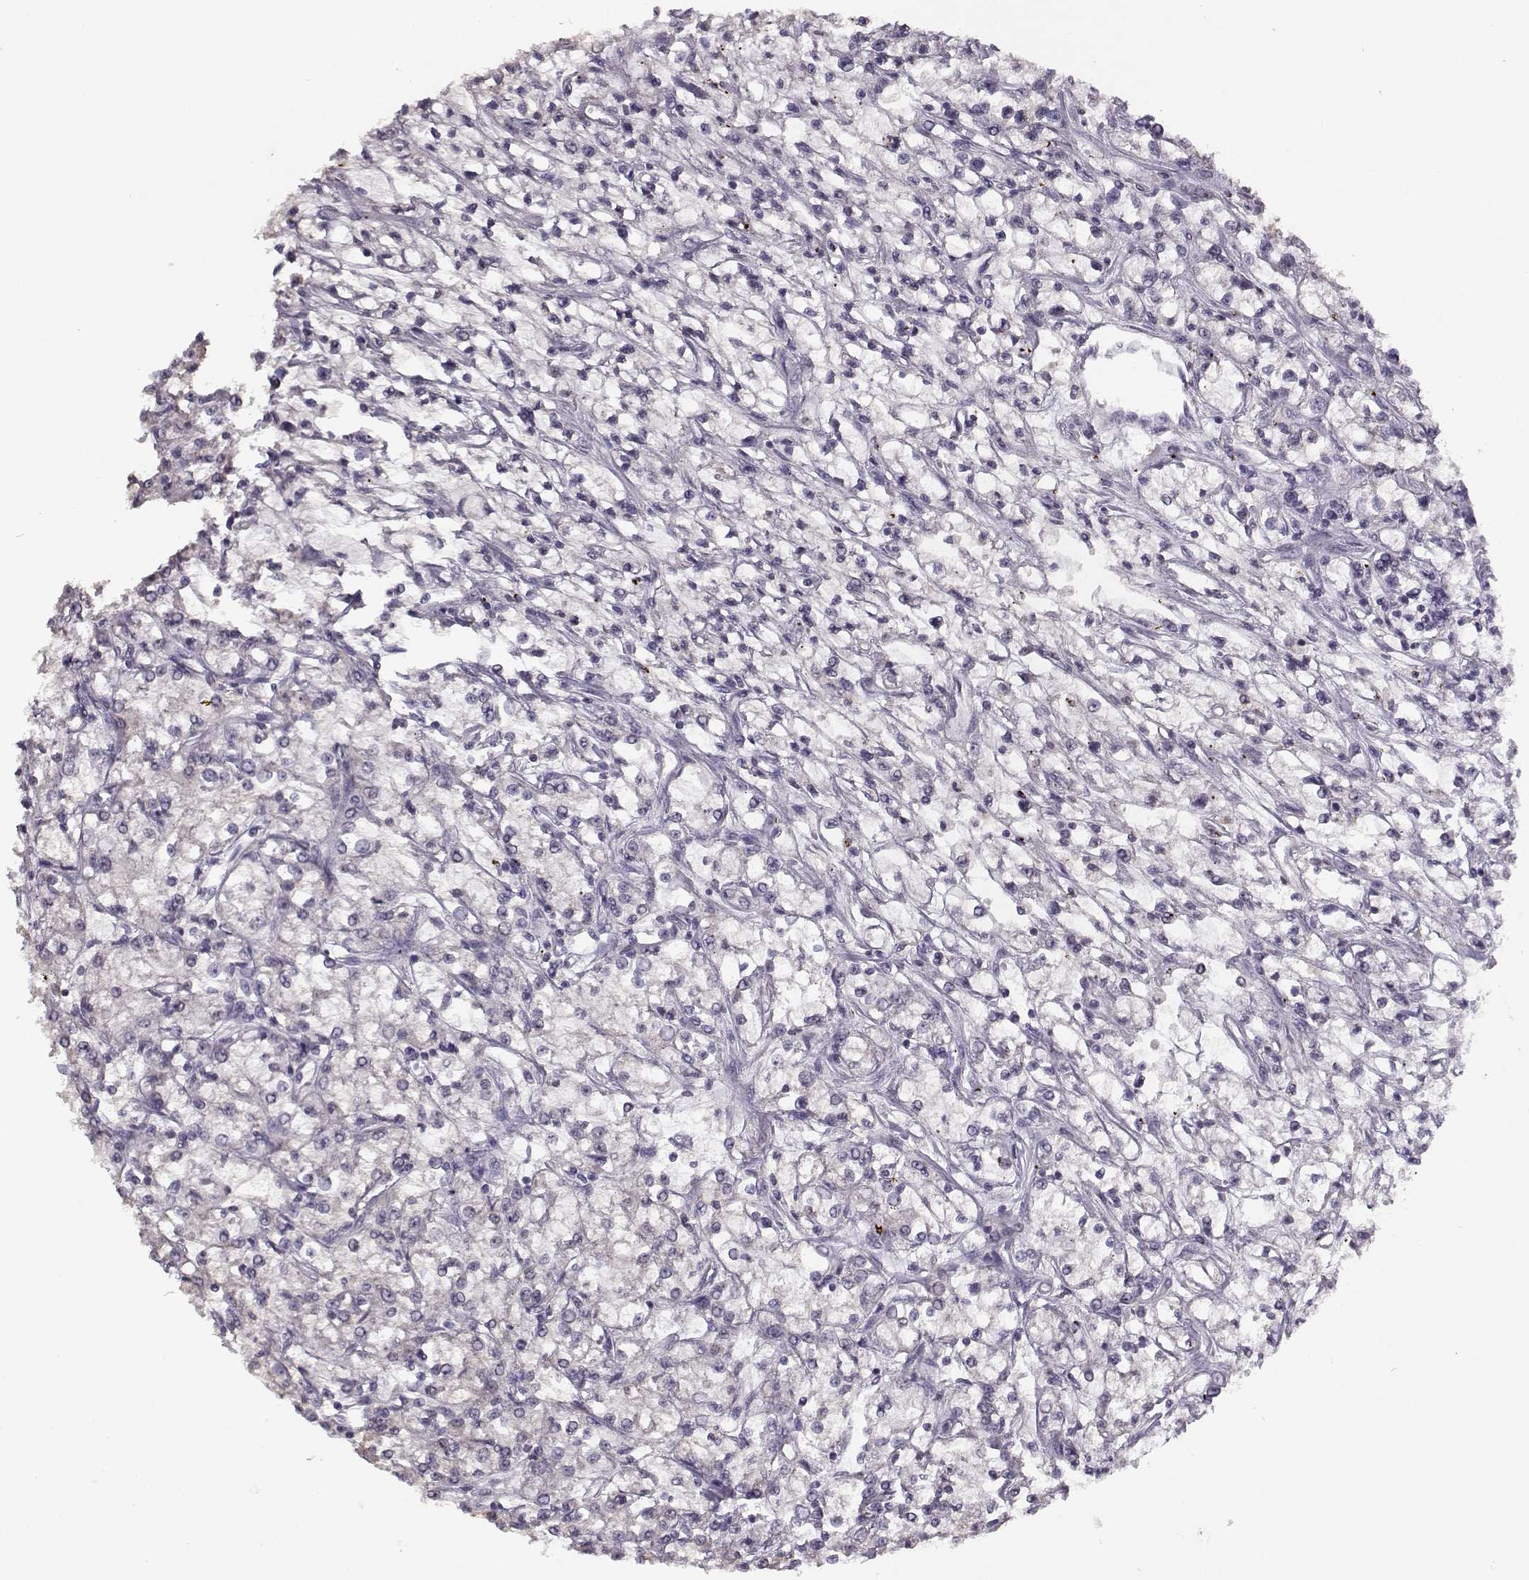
{"staining": {"intensity": "negative", "quantity": "none", "location": "none"}, "tissue": "renal cancer", "cell_type": "Tumor cells", "image_type": "cancer", "snomed": [{"axis": "morphology", "description": "Adenocarcinoma, NOS"}, {"axis": "topography", "description": "Kidney"}], "caption": "DAB immunohistochemical staining of human renal cancer reveals no significant expression in tumor cells.", "gene": "UROC1", "patient": {"sex": "female", "age": 59}}